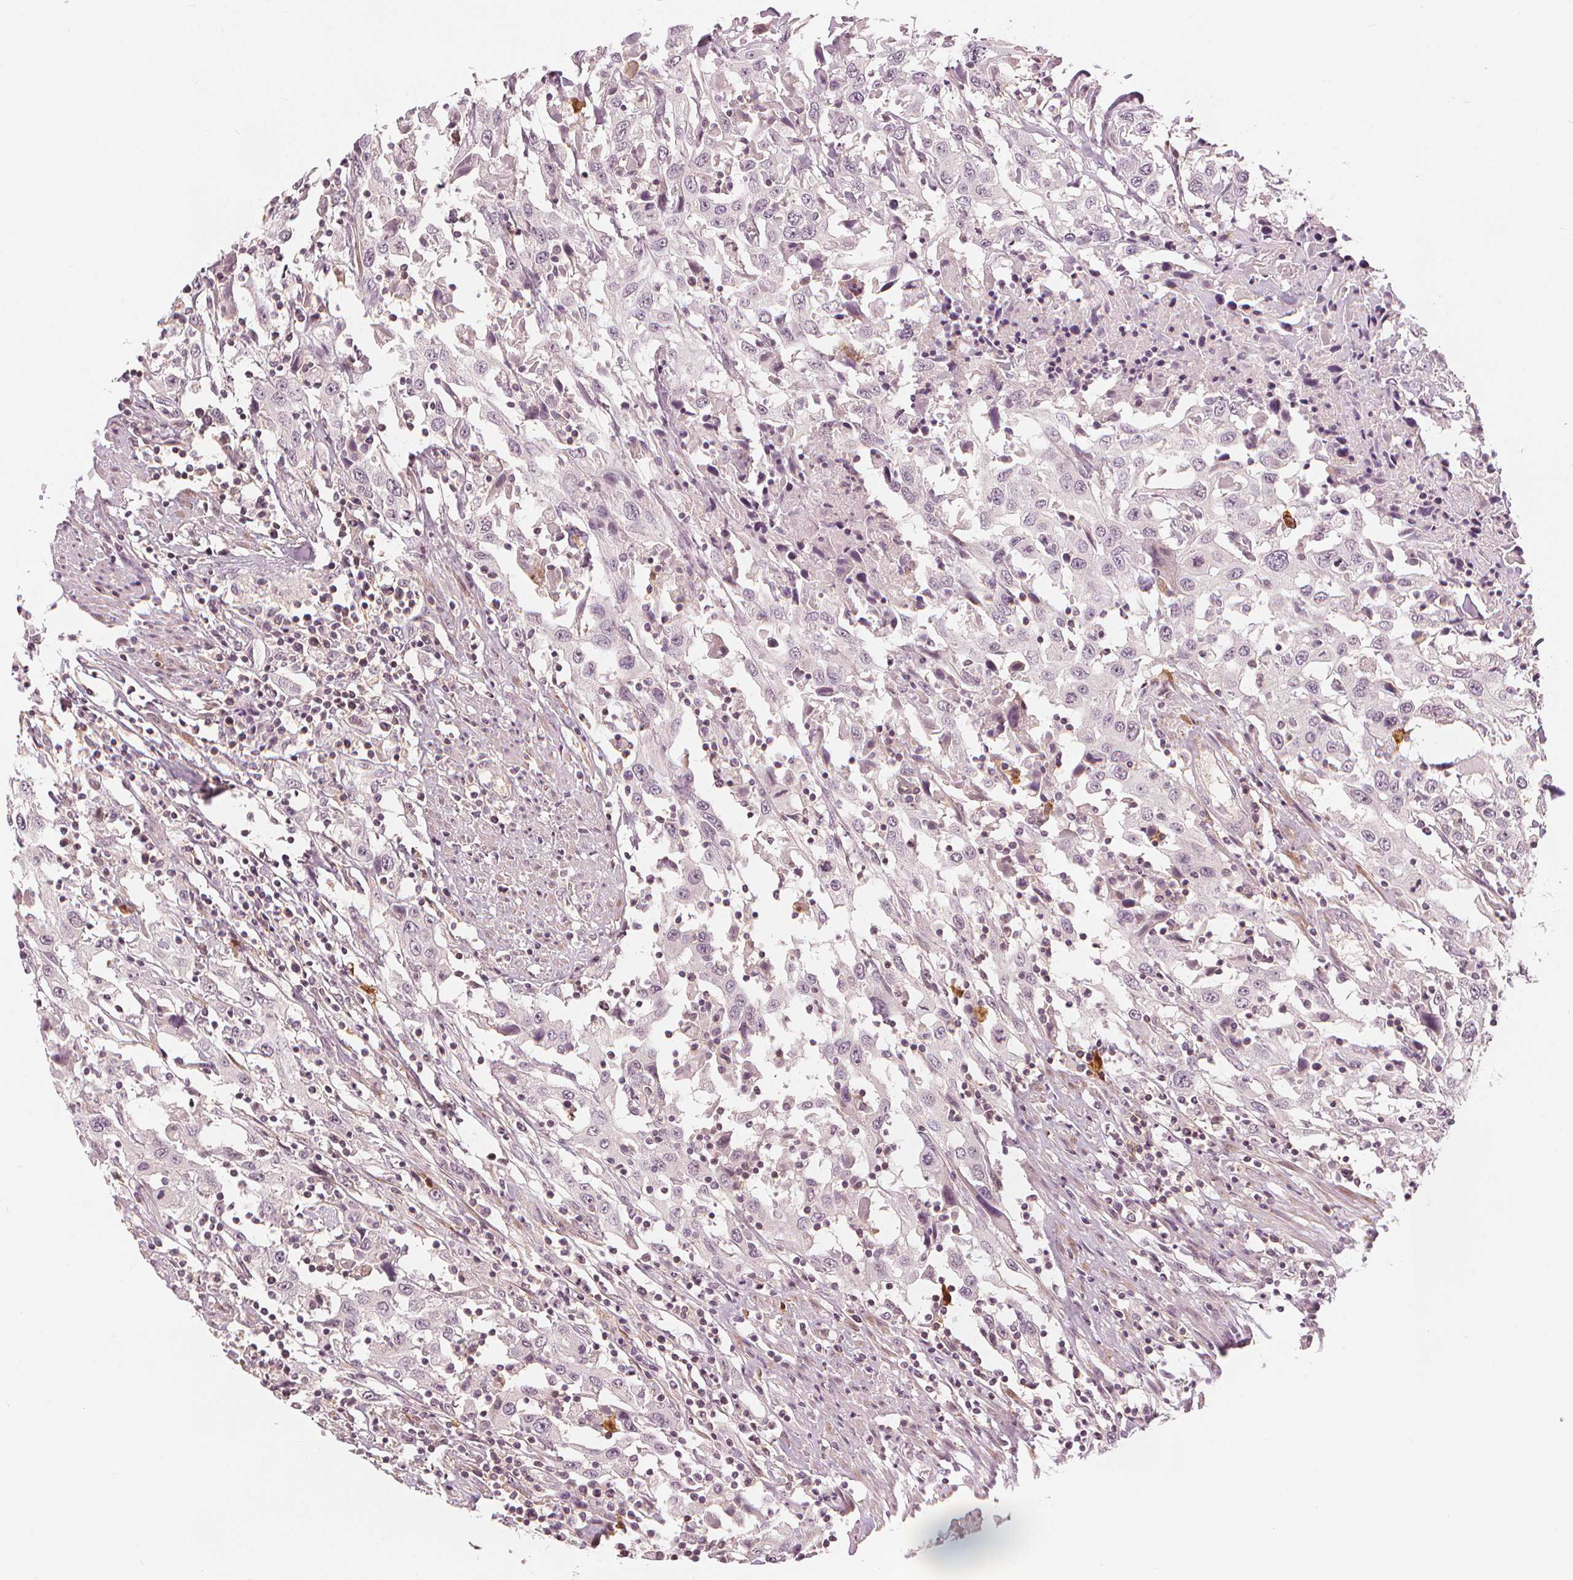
{"staining": {"intensity": "negative", "quantity": "none", "location": "none"}, "tissue": "urothelial cancer", "cell_type": "Tumor cells", "image_type": "cancer", "snomed": [{"axis": "morphology", "description": "Urothelial carcinoma, High grade"}, {"axis": "topography", "description": "Urinary bladder"}], "caption": "A high-resolution image shows immunohistochemistry staining of high-grade urothelial carcinoma, which demonstrates no significant positivity in tumor cells.", "gene": "SLC34A1", "patient": {"sex": "male", "age": 61}}